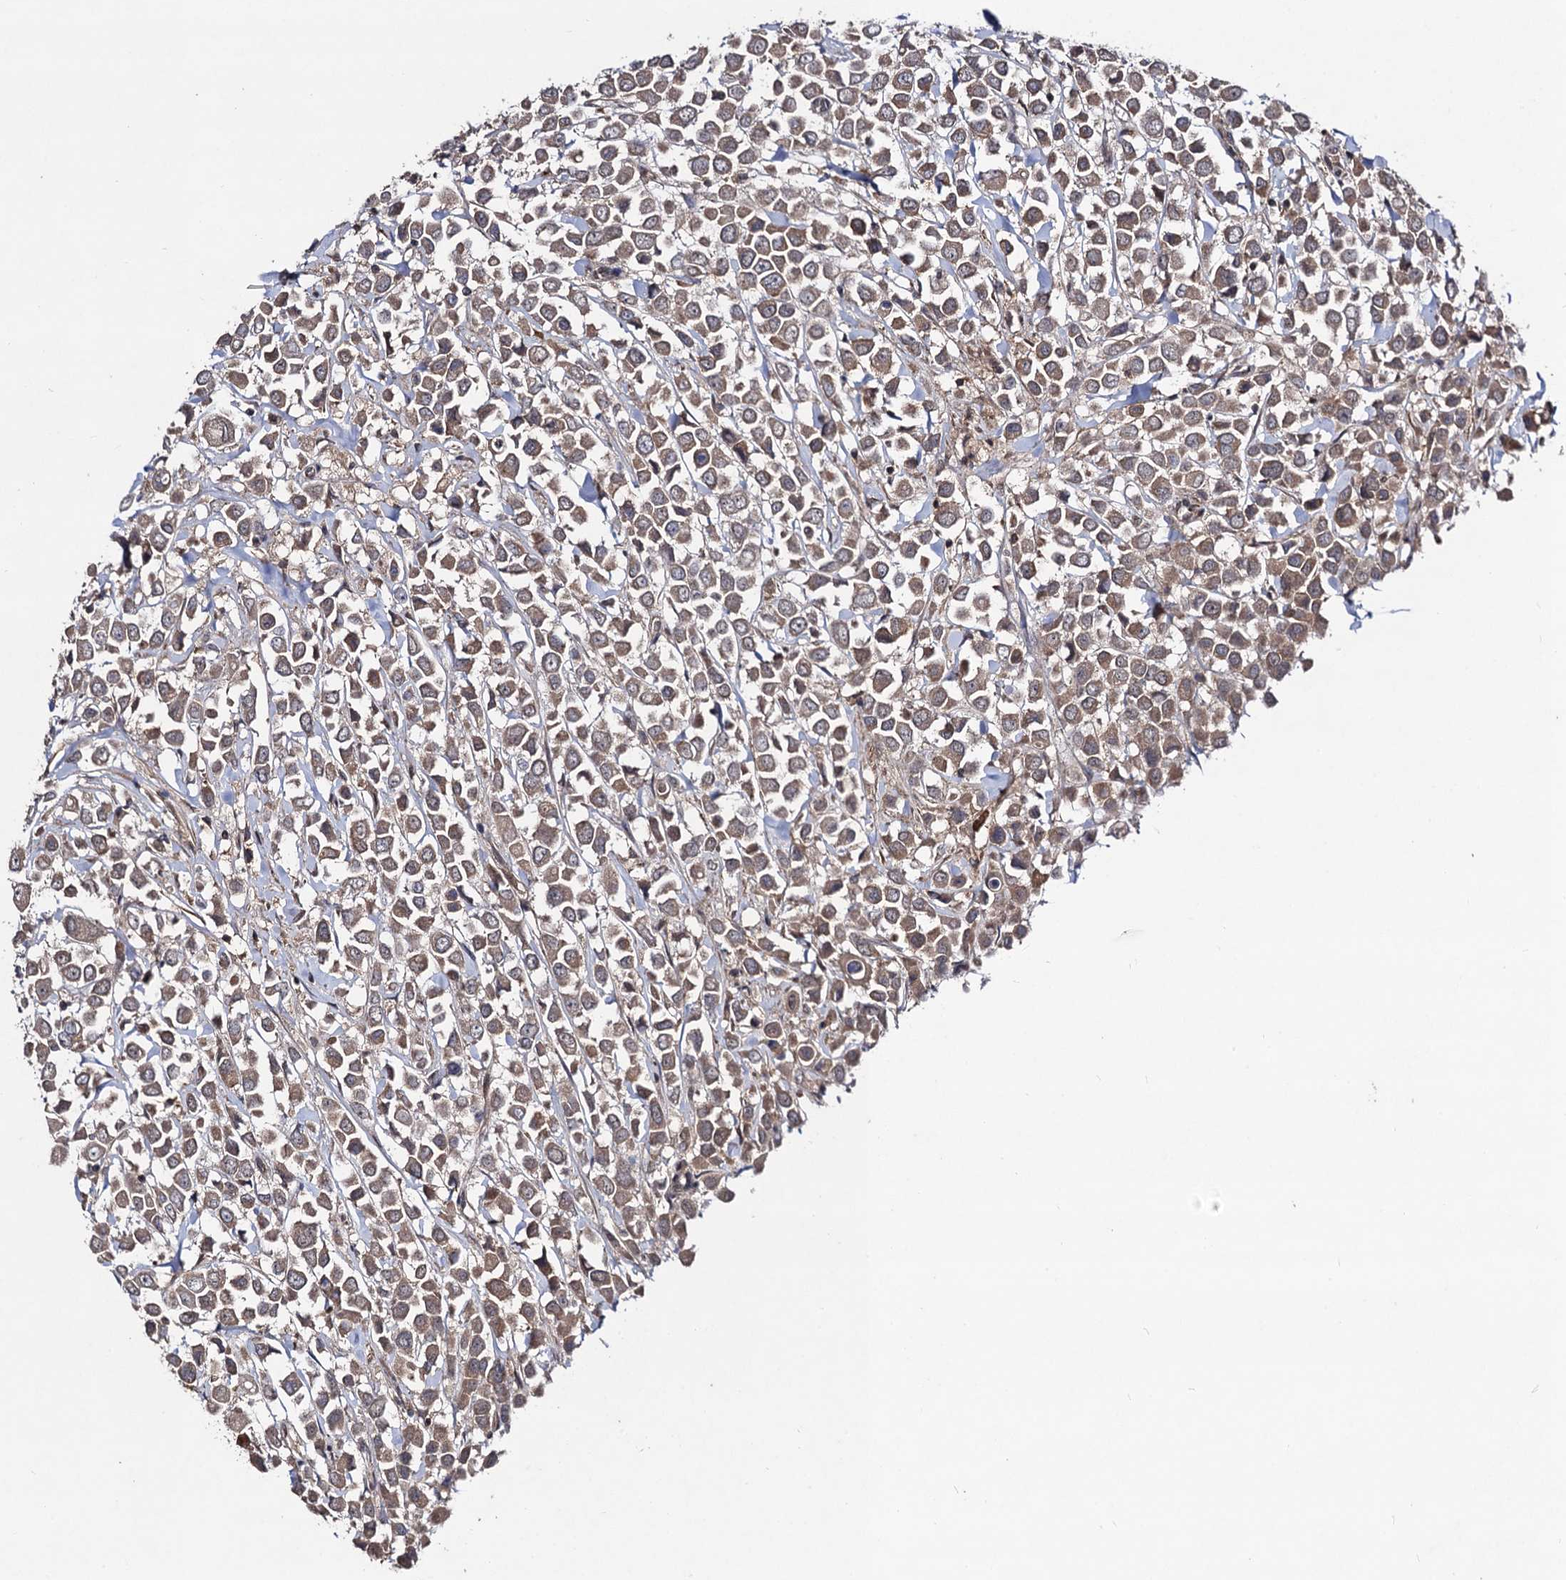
{"staining": {"intensity": "moderate", "quantity": ">75%", "location": "cytoplasmic/membranous"}, "tissue": "breast cancer", "cell_type": "Tumor cells", "image_type": "cancer", "snomed": [{"axis": "morphology", "description": "Duct carcinoma"}, {"axis": "topography", "description": "Breast"}], "caption": "Breast cancer (invasive ductal carcinoma) tissue shows moderate cytoplasmic/membranous positivity in about >75% of tumor cells", "gene": "KXD1", "patient": {"sex": "female", "age": 61}}